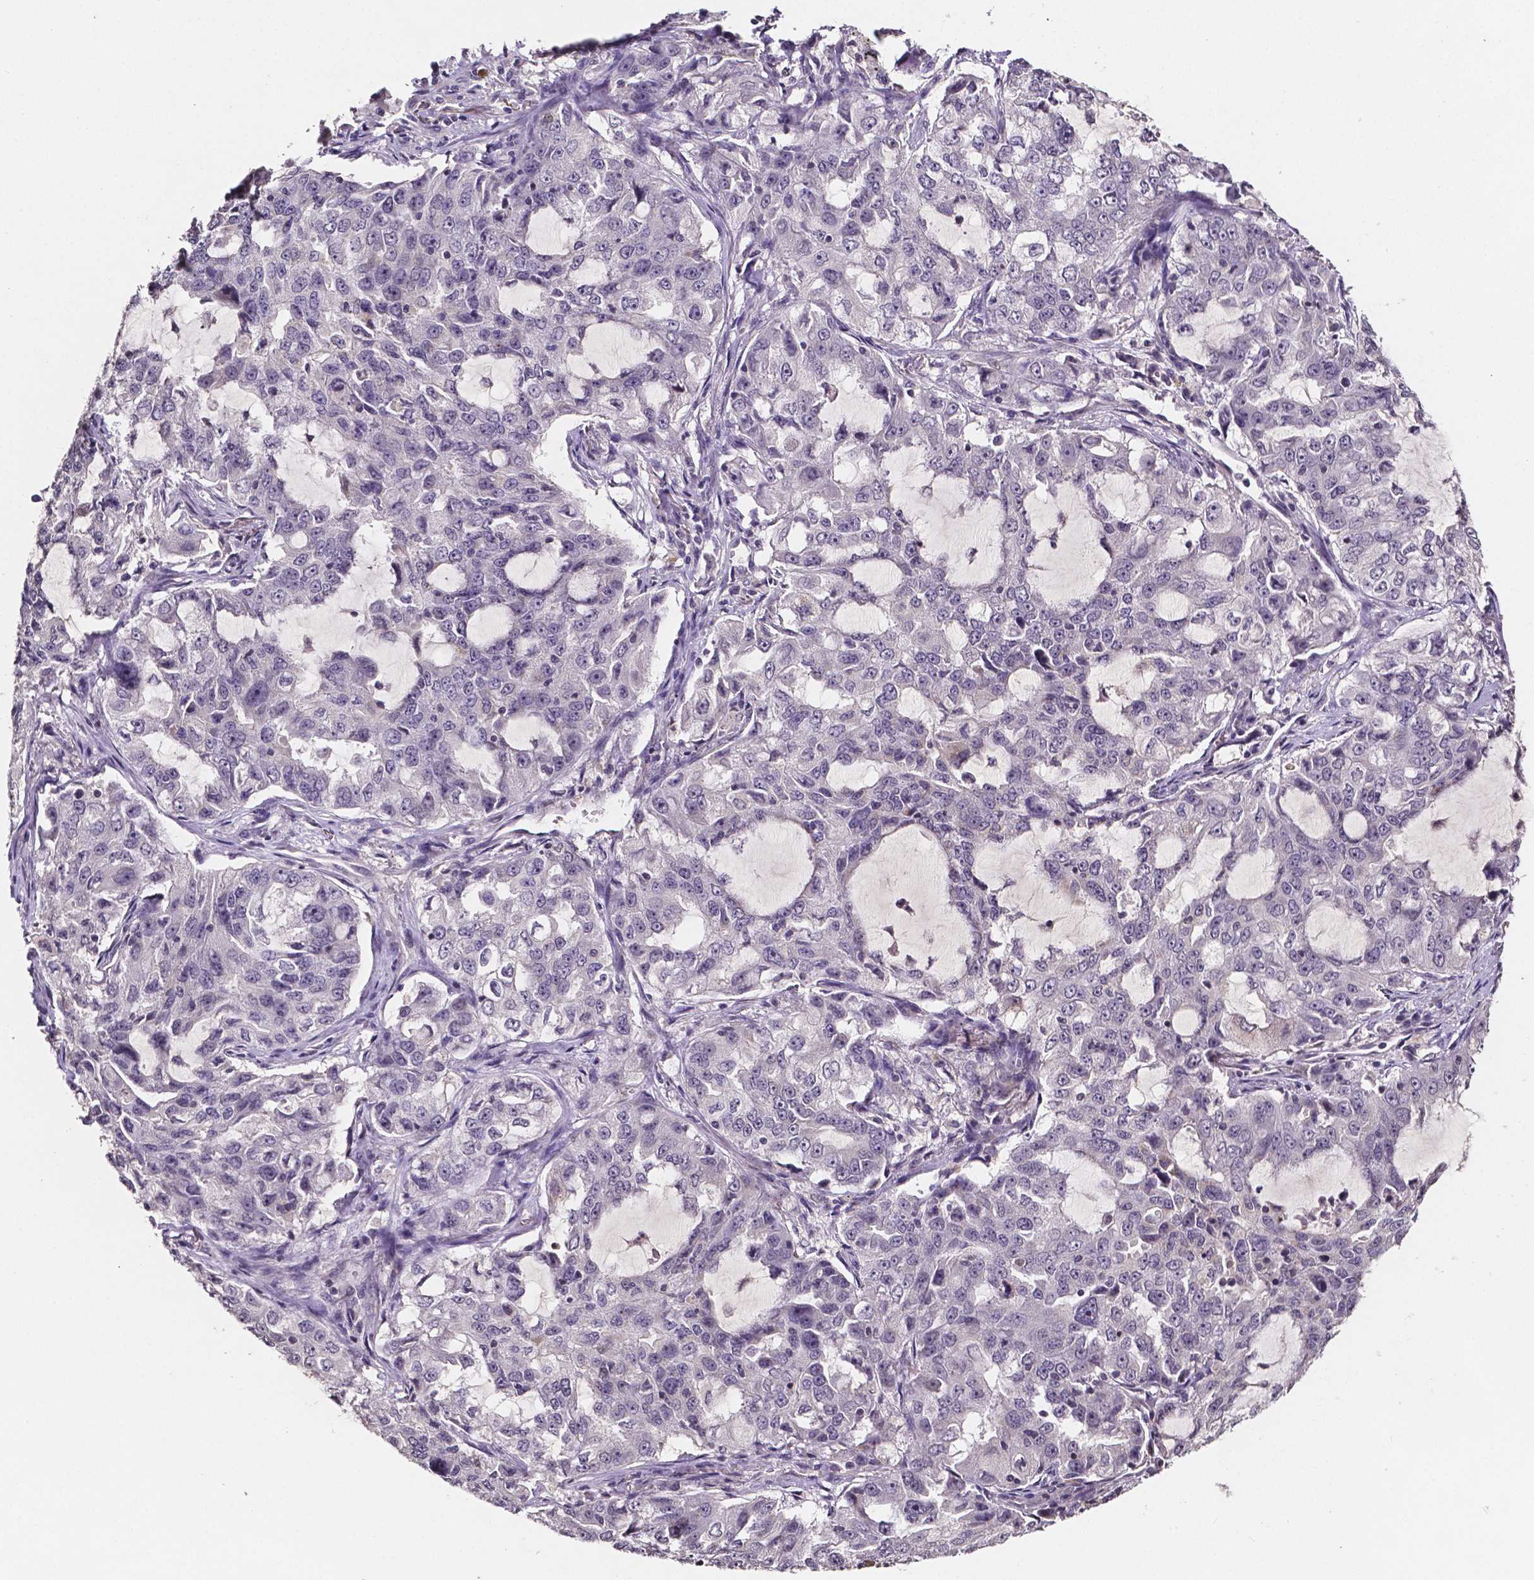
{"staining": {"intensity": "negative", "quantity": "none", "location": "none"}, "tissue": "lung cancer", "cell_type": "Tumor cells", "image_type": "cancer", "snomed": [{"axis": "morphology", "description": "Adenocarcinoma, NOS"}, {"axis": "topography", "description": "Lung"}], "caption": "Immunohistochemistry histopathology image of neoplastic tissue: adenocarcinoma (lung) stained with DAB (3,3'-diaminobenzidine) exhibits no significant protein staining in tumor cells.", "gene": "NRGN", "patient": {"sex": "female", "age": 61}}